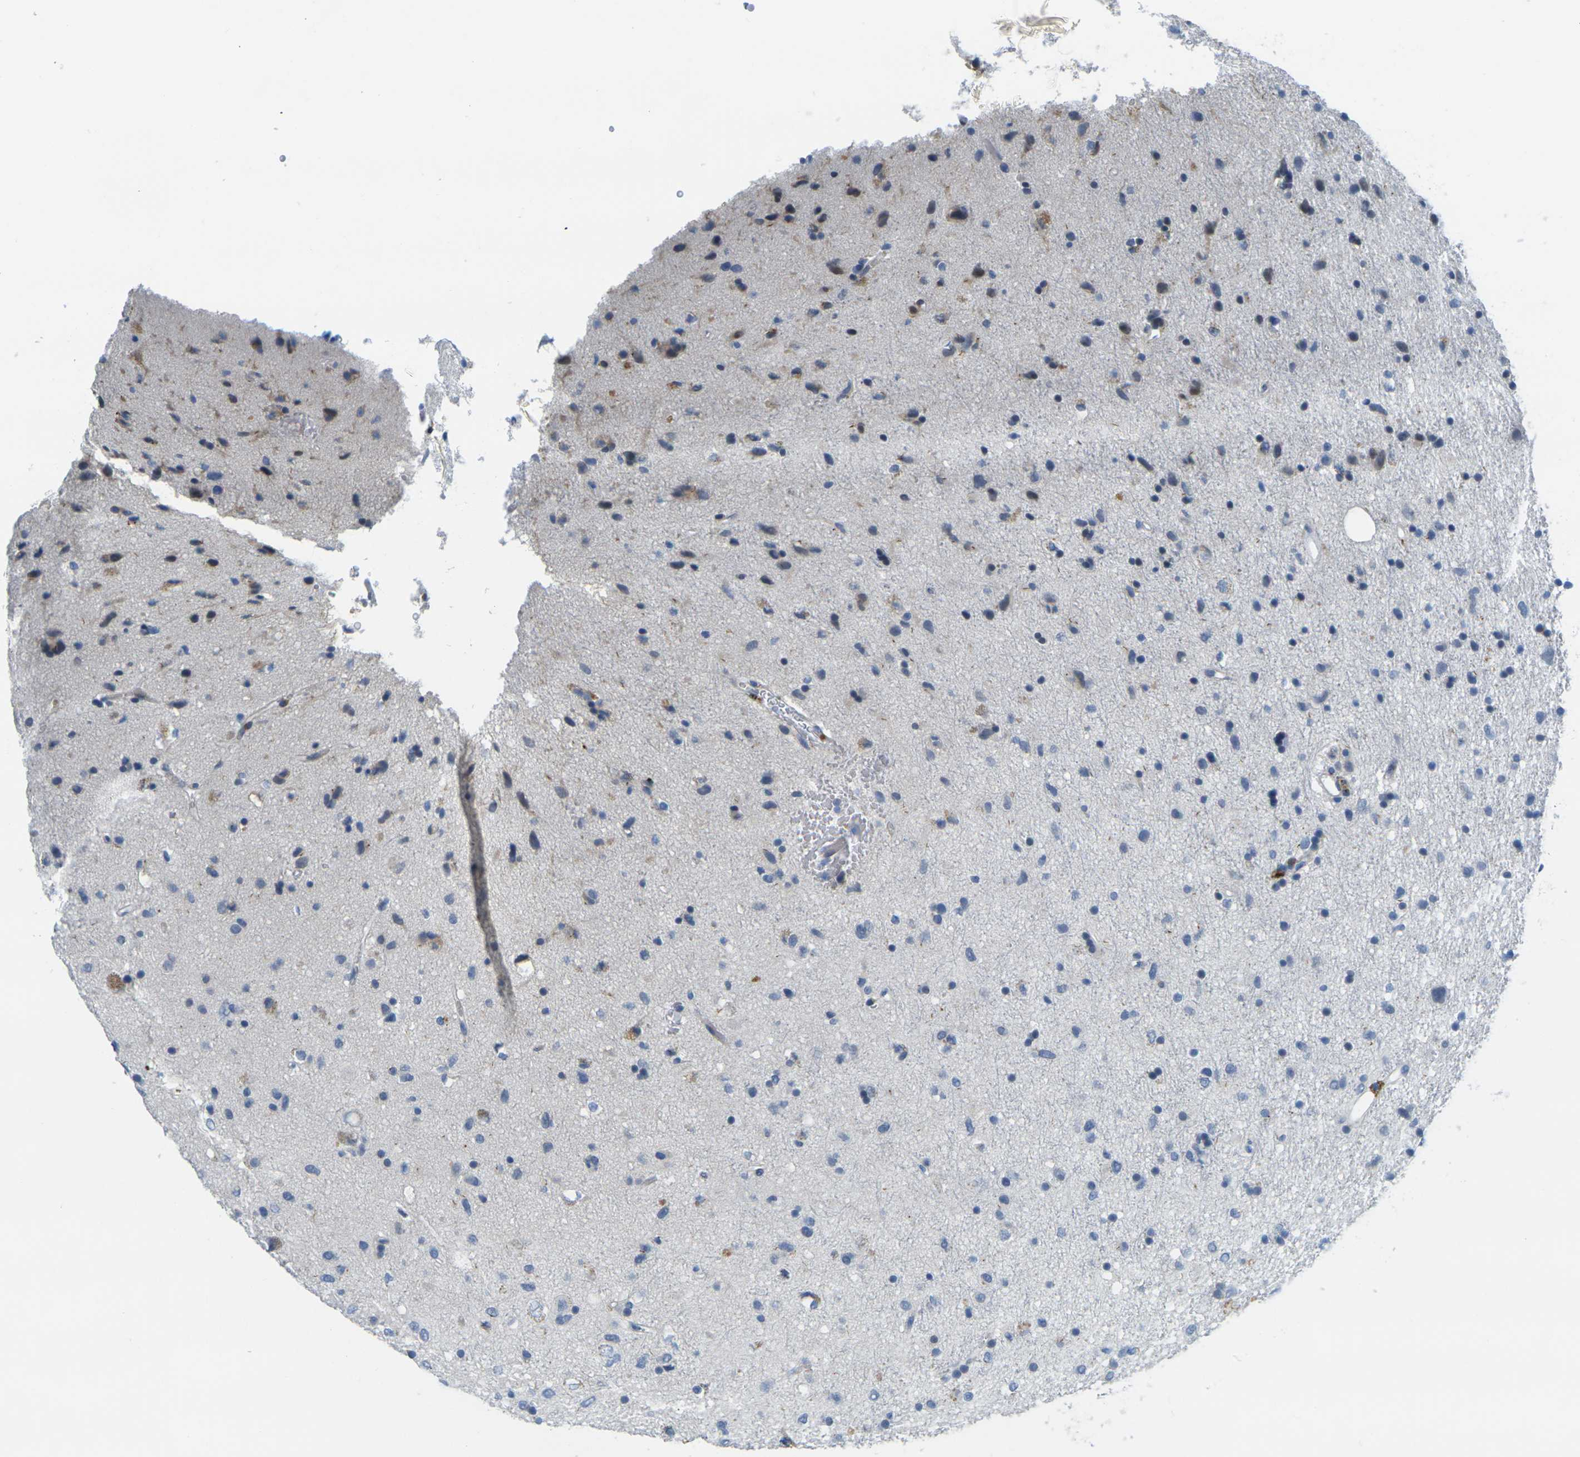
{"staining": {"intensity": "moderate", "quantity": "<25%", "location": "cytoplasmic/membranous"}, "tissue": "glioma", "cell_type": "Tumor cells", "image_type": "cancer", "snomed": [{"axis": "morphology", "description": "Glioma, malignant, Low grade"}, {"axis": "topography", "description": "Brain"}], "caption": "An image of human glioma stained for a protein reveals moderate cytoplasmic/membranous brown staining in tumor cells.", "gene": "CD3D", "patient": {"sex": "male", "age": 77}}